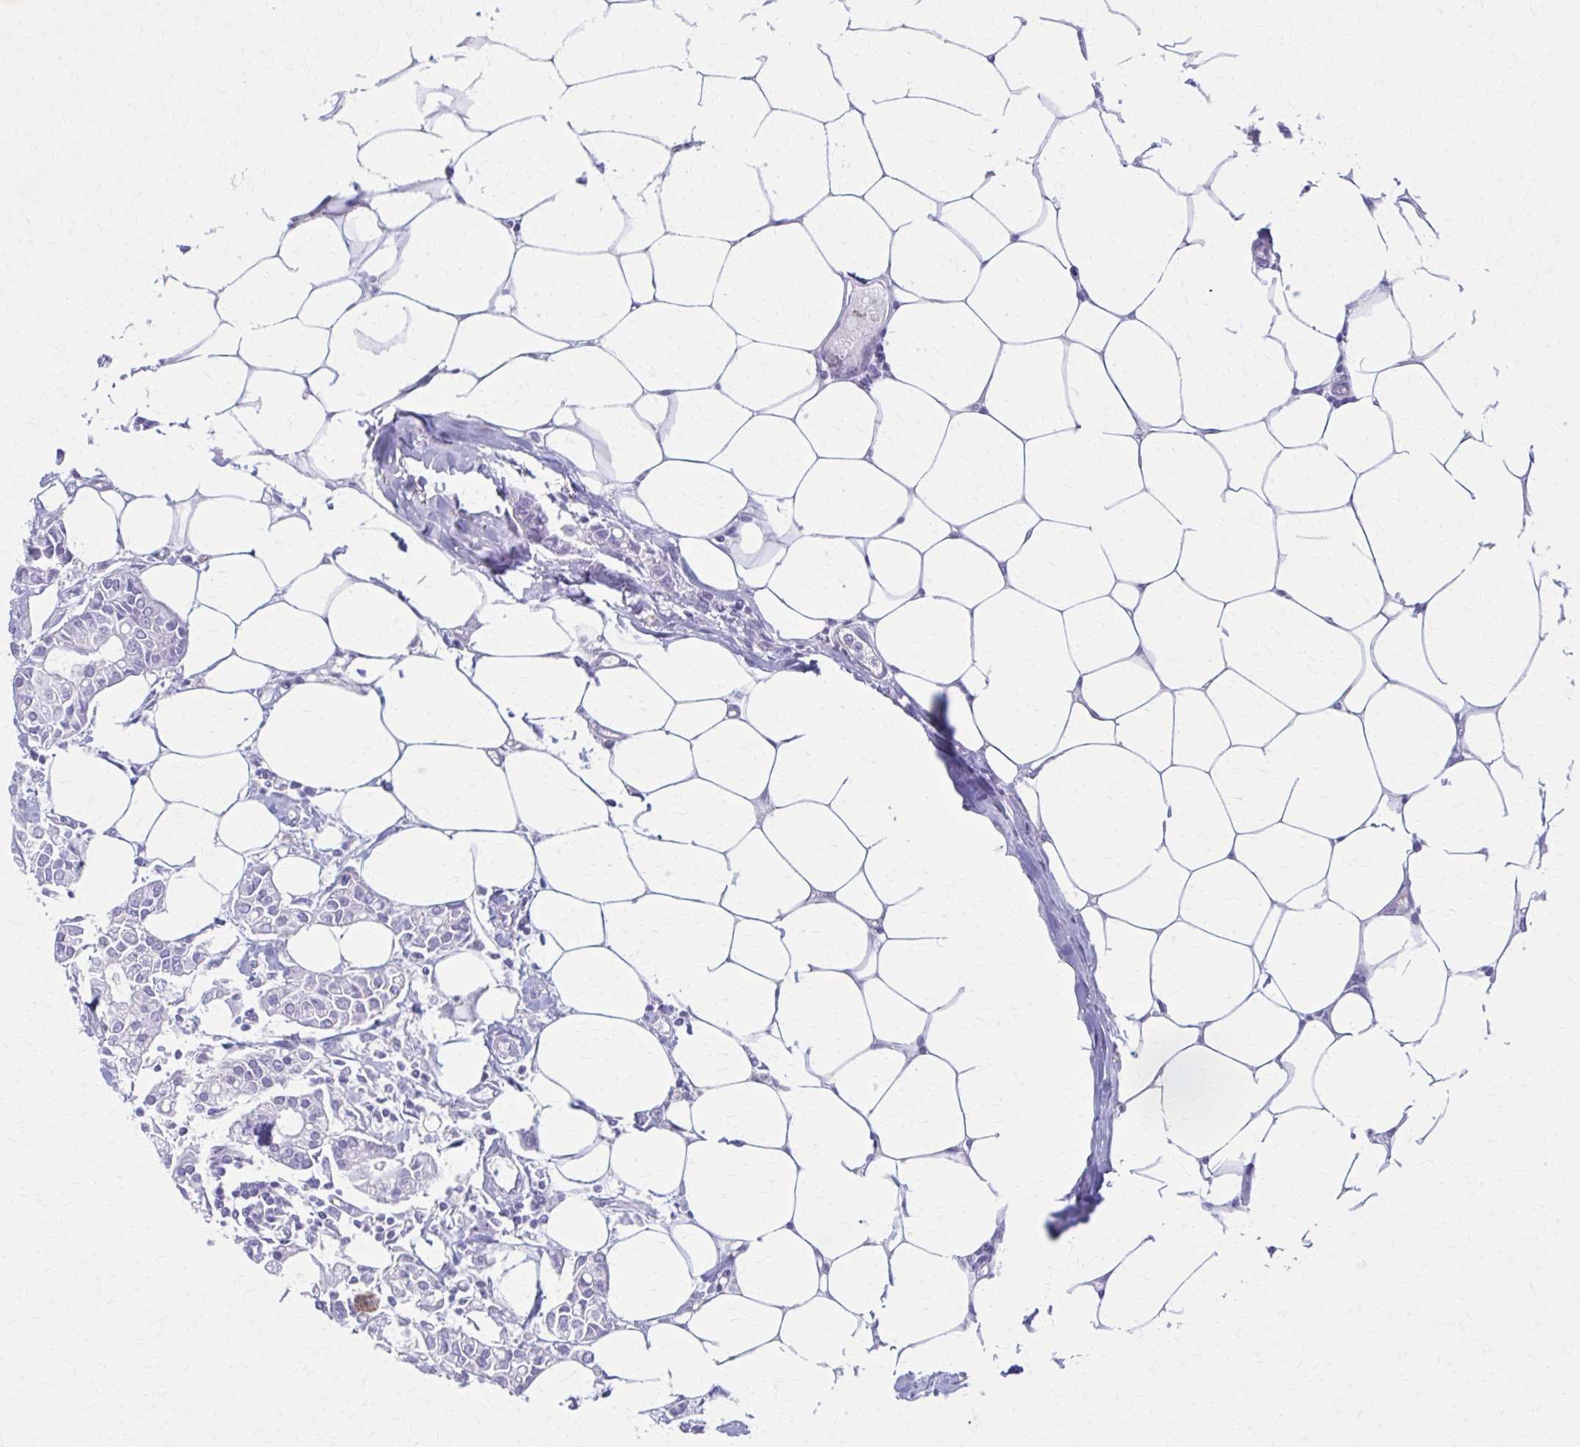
{"staining": {"intensity": "negative", "quantity": "none", "location": "none"}, "tissue": "breast cancer", "cell_type": "Tumor cells", "image_type": "cancer", "snomed": [{"axis": "morphology", "description": "Duct carcinoma"}, {"axis": "topography", "description": "Breast"}], "caption": "A photomicrograph of human breast cancer is negative for staining in tumor cells.", "gene": "MPLKIP", "patient": {"sex": "female", "age": 84}}